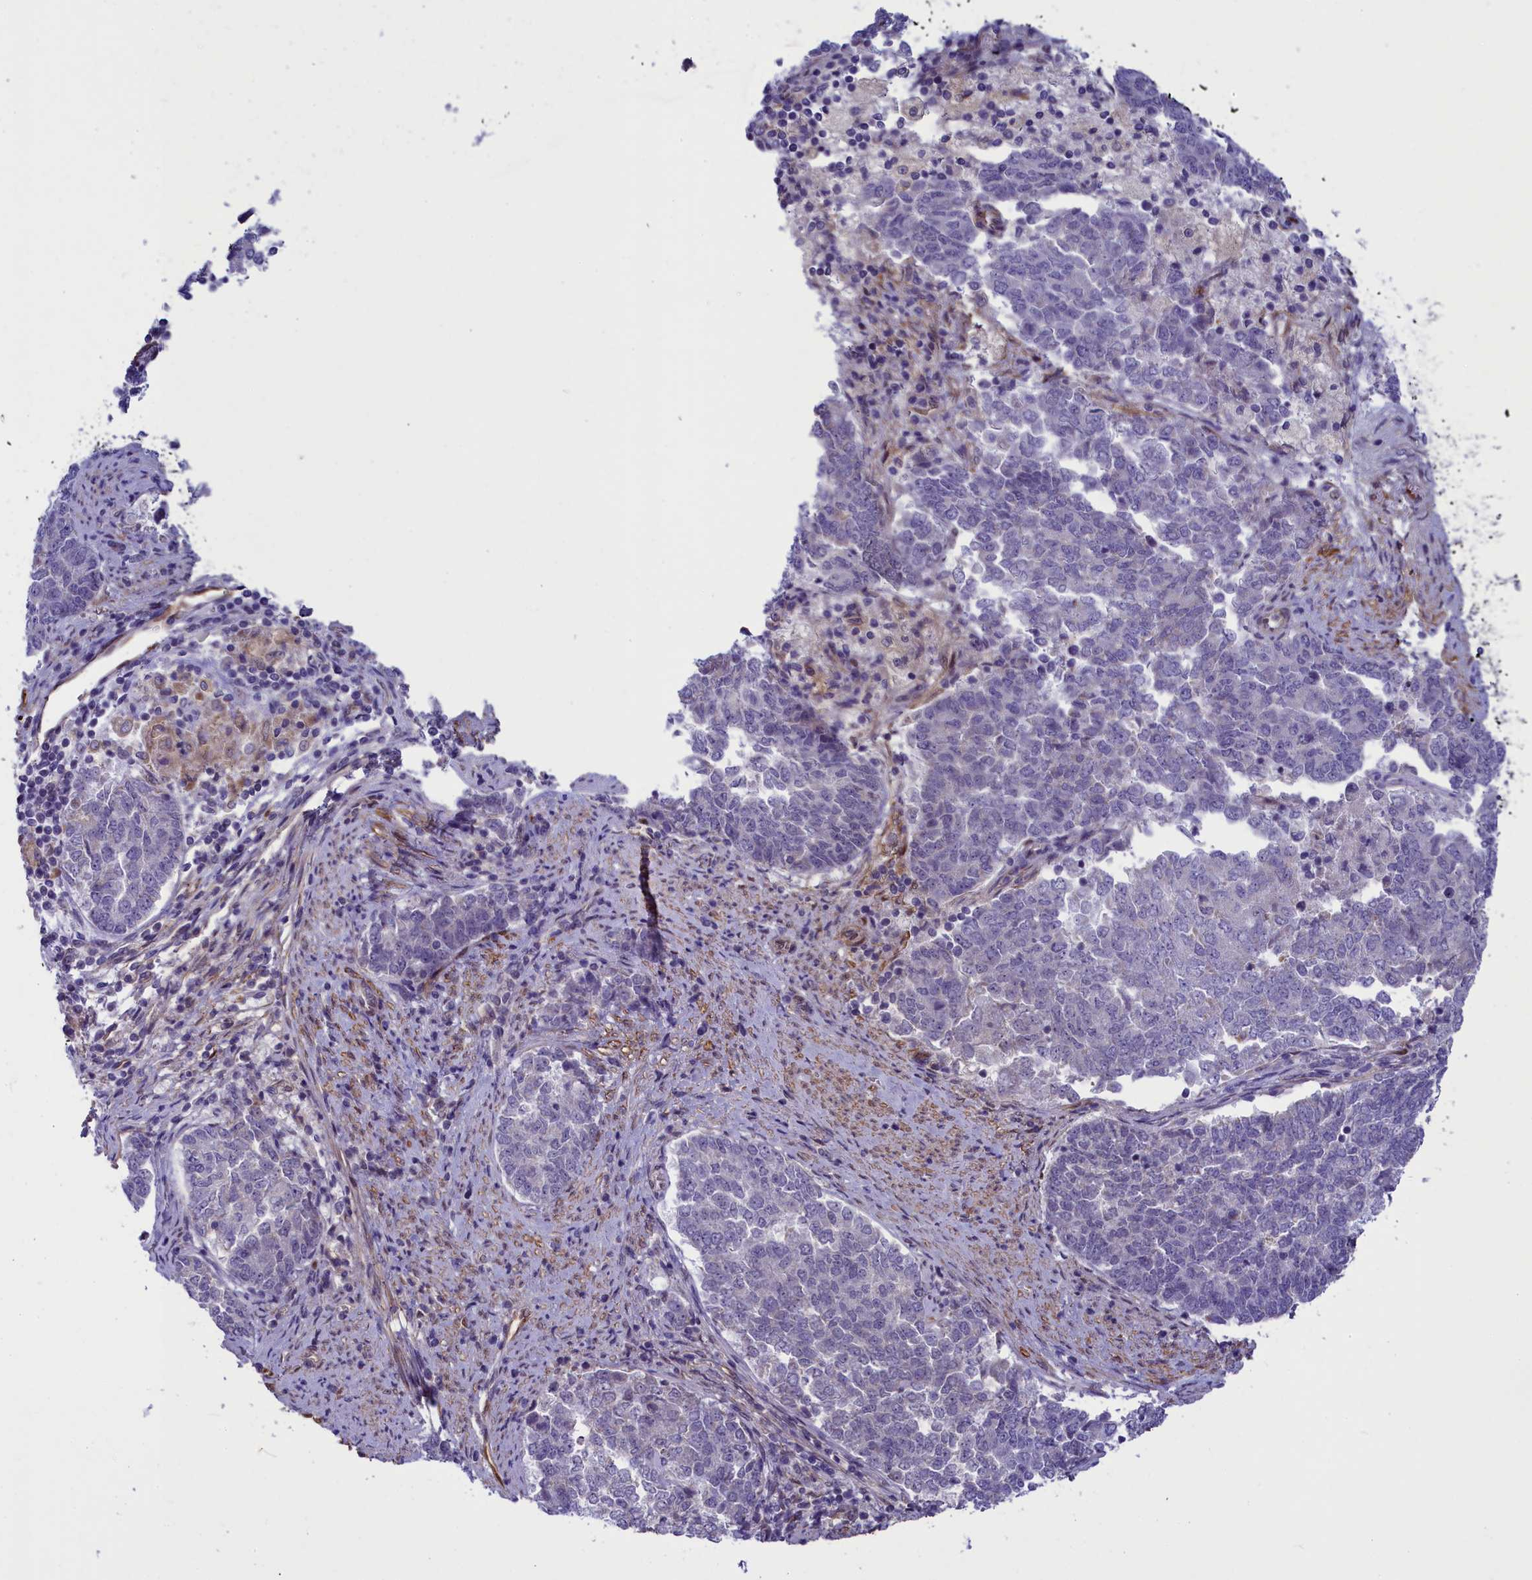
{"staining": {"intensity": "negative", "quantity": "none", "location": "none"}, "tissue": "endometrial cancer", "cell_type": "Tumor cells", "image_type": "cancer", "snomed": [{"axis": "morphology", "description": "Adenocarcinoma, NOS"}, {"axis": "topography", "description": "Endometrium"}], "caption": "Micrograph shows no significant protein positivity in tumor cells of endometrial adenocarcinoma.", "gene": "IGSF6", "patient": {"sex": "female", "age": 80}}